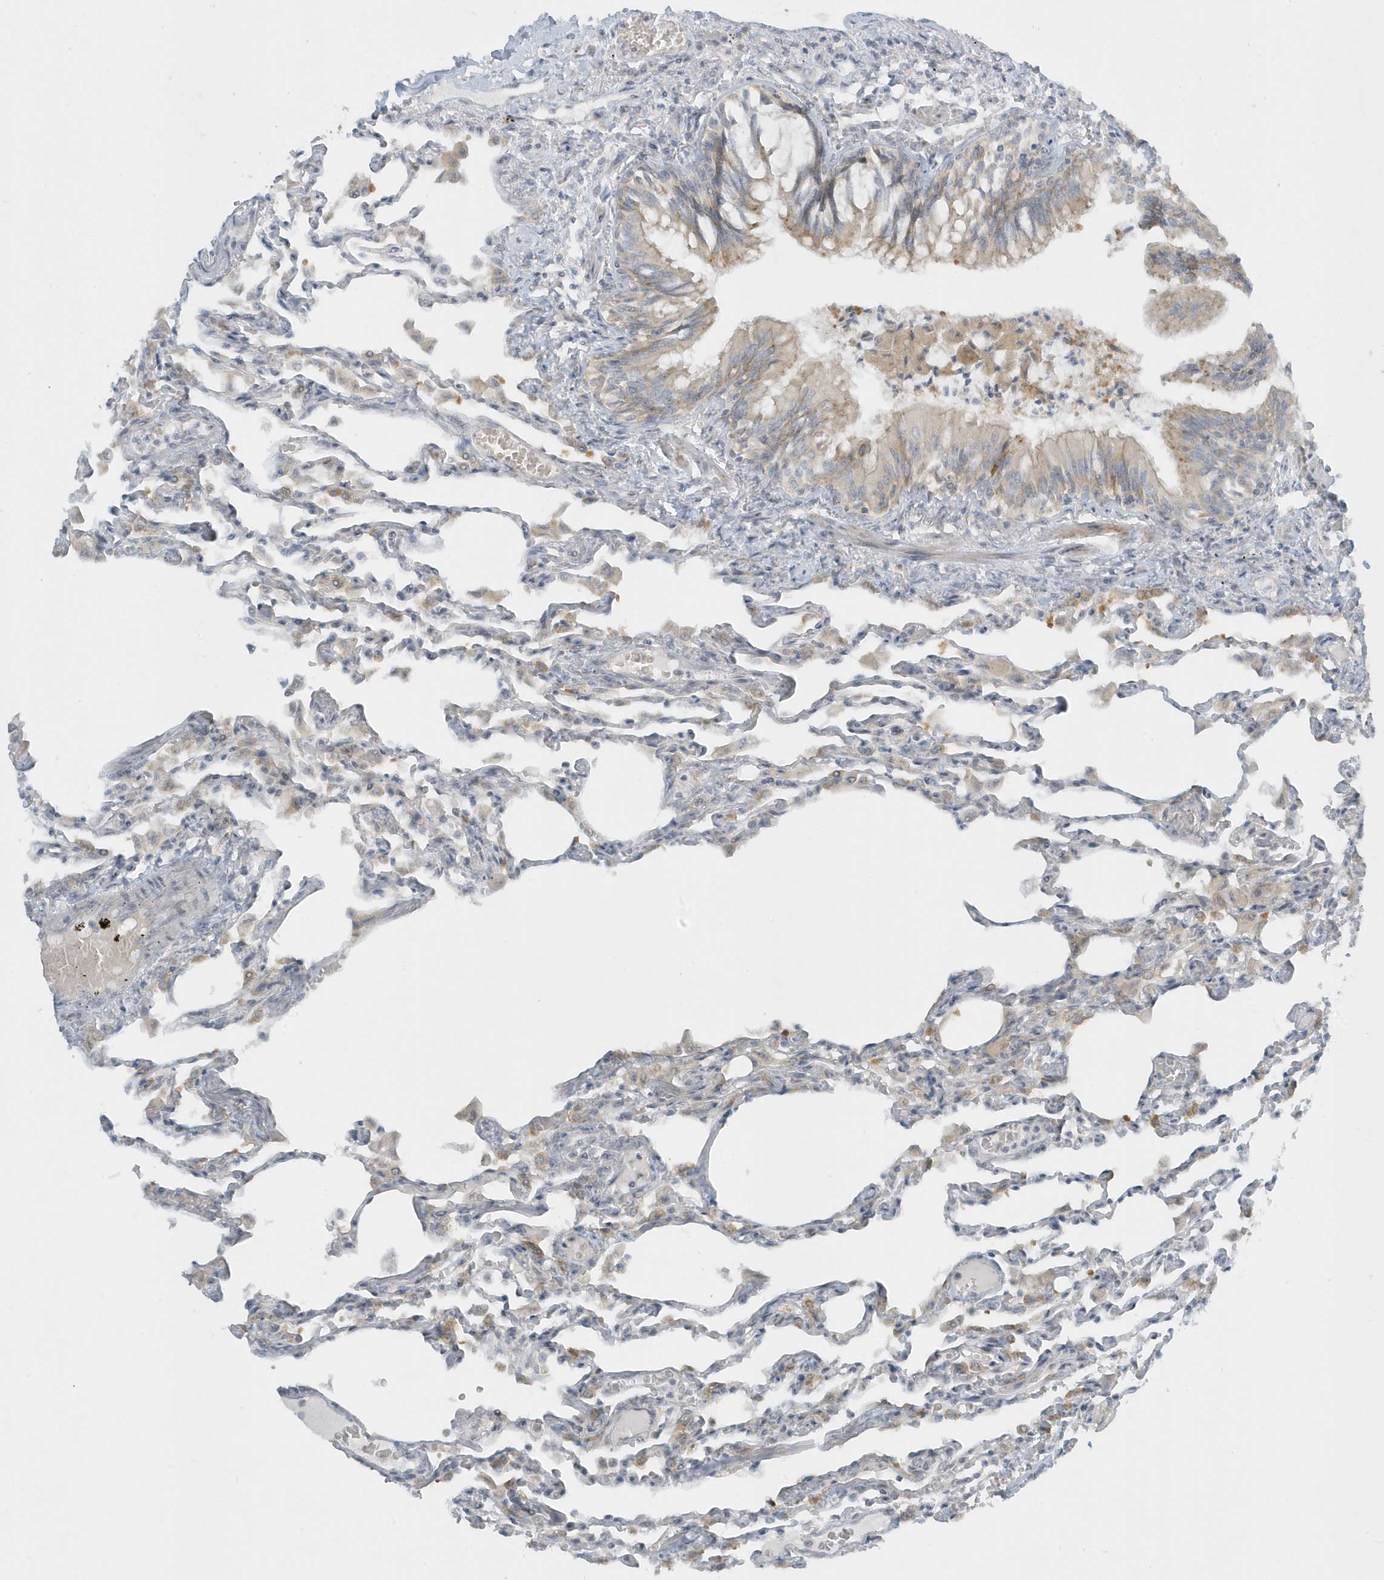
{"staining": {"intensity": "moderate", "quantity": "<25%", "location": "cytoplasmic/membranous"}, "tissue": "lung", "cell_type": "Alveolar cells", "image_type": "normal", "snomed": [{"axis": "morphology", "description": "Normal tissue, NOS"}, {"axis": "topography", "description": "Bronchus"}, {"axis": "topography", "description": "Lung"}], "caption": "A micrograph of lung stained for a protein demonstrates moderate cytoplasmic/membranous brown staining in alveolar cells.", "gene": "SCN3A", "patient": {"sex": "female", "age": 49}}